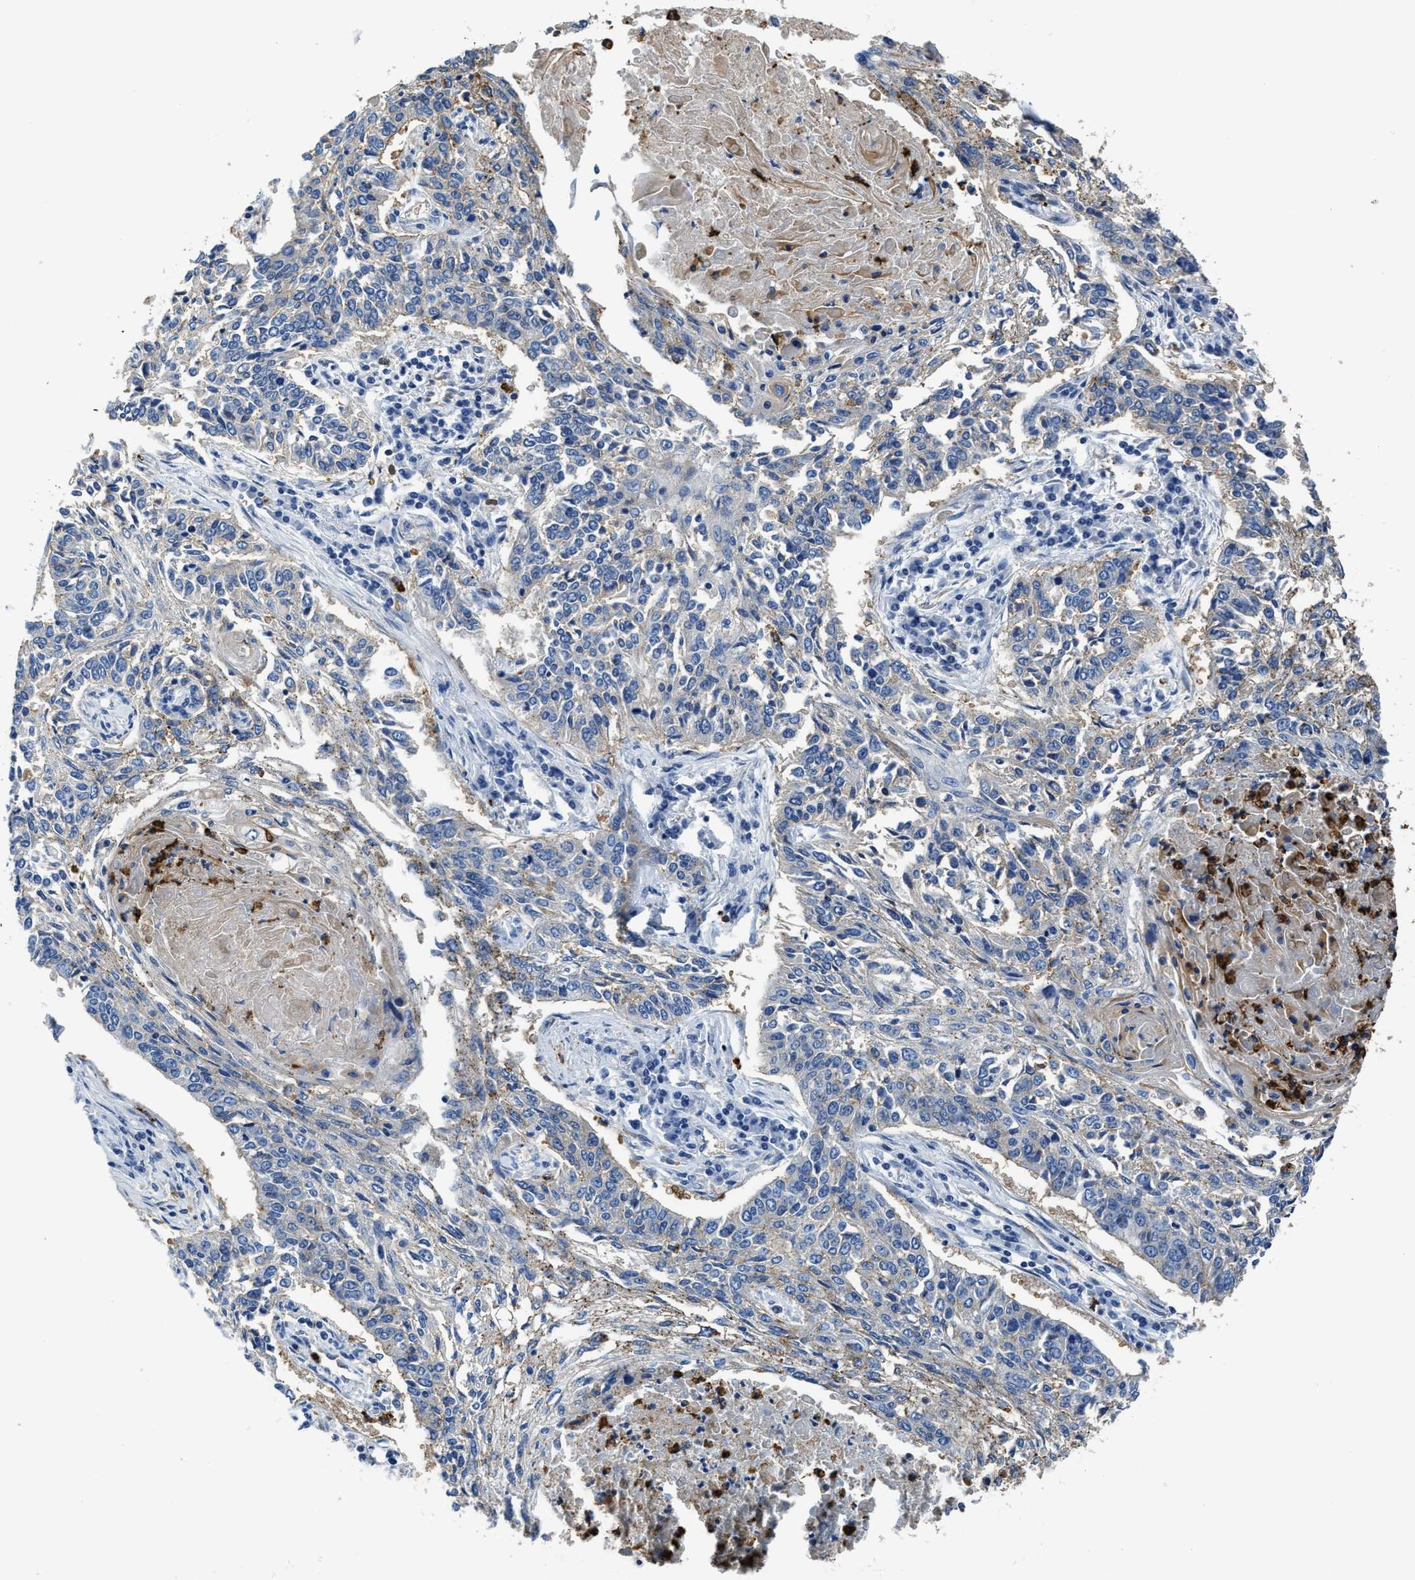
{"staining": {"intensity": "negative", "quantity": "none", "location": "none"}, "tissue": "lung cancer", "cell_type": "Tumor cells", "image_type": "cancer", "snomed": [{"axis": "morphology", "description": "Normal tissue, NOS"}, {"axis": "morphology", "description": "Squamous cell carcinoma, NOS"}, {"axis": "topography", "description": "Cartilage tissue"}, {"axis": "topography", "description": "Bronchus"}, {"axis": "topography", "description": "Lung"}], "caption": "Lung squamous cell carcinoma stained for a protein using IHC displays no expression tumor cells.", "gene": "TRAF6", "patient": {"sex": "female", "age": 49}}